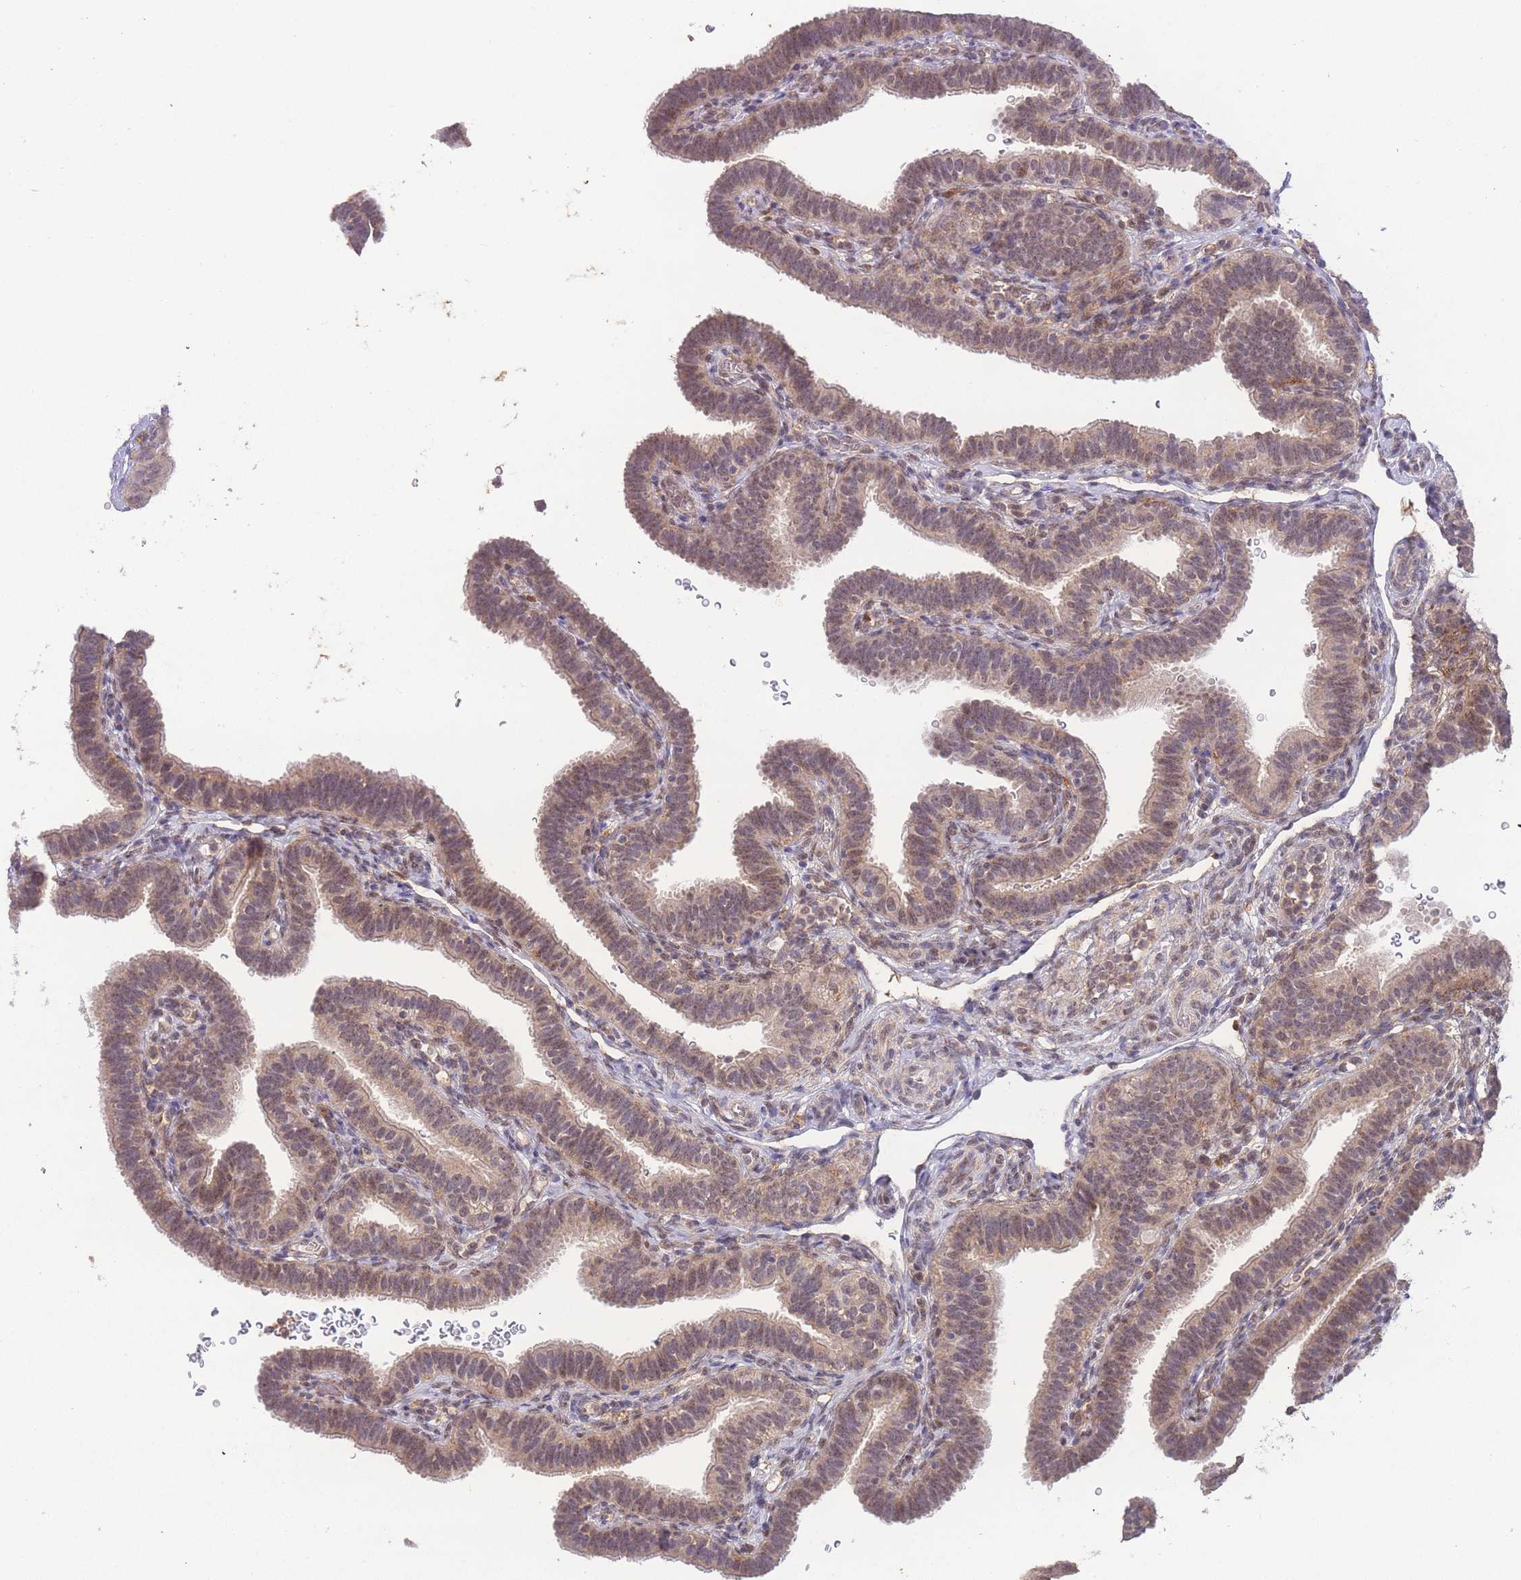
{"staining": {"intensity": "weak", "quantity": "25%-75%", "location": "cytoplasmic/membranous,nuclear"}, "tissue": "fallopian tube", "cell_type": "Glandular cells", "image_type": "normal", "snomed": [{"axis": "morphology", "description": "Normal tissue, NOS"}, {"axis": "topography", "description": "Fallopian tube"}], "caption": "About 25%-75% of glandular cells in benign fallopian tube show weak cytoplasmic/membranous,nuclear protein expression as visualized by brown immunohistochemical staining.", "gene": "RNF144B", "patient": {"sex": "female", "age": 41}}